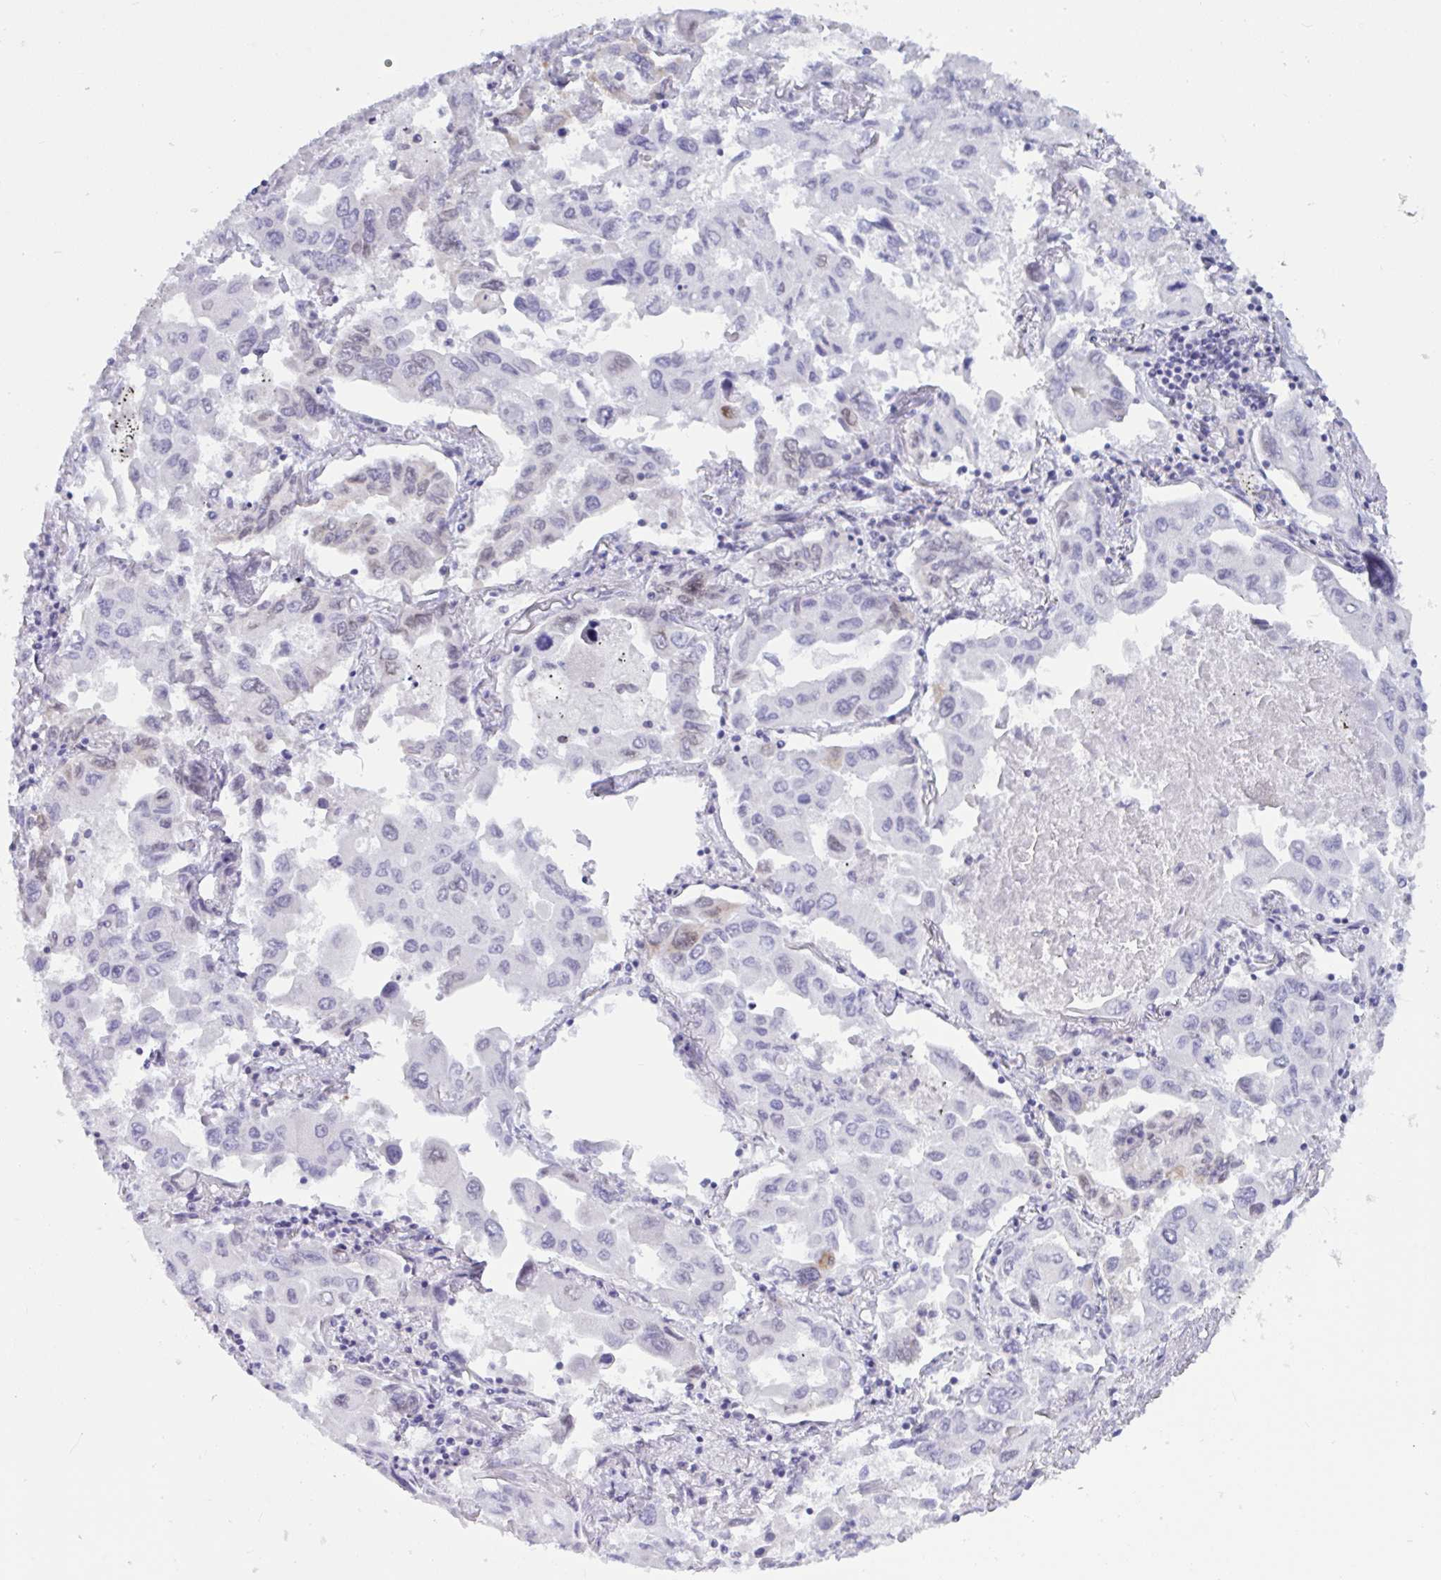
{"staining": {"intensity": "negative", "quantity": "none", "location": "none"}, "tissue": "lung cancer", "cell_type": "Tumor cells", "image_type": "cancer", "snomed": [{"axis": "morphology", "description": "Adenocarcinoma, NOS"}, {"axis": "topography", "description": "Lung"}], "caption": "An immunohistochemistry (IHC) image of adenocarcinoma (lung) is shown. There is no staining in tumor cells of adenocarcinoma (lung).", "gene": "TANK", "patient": {"sex": "male", "age": 64}}